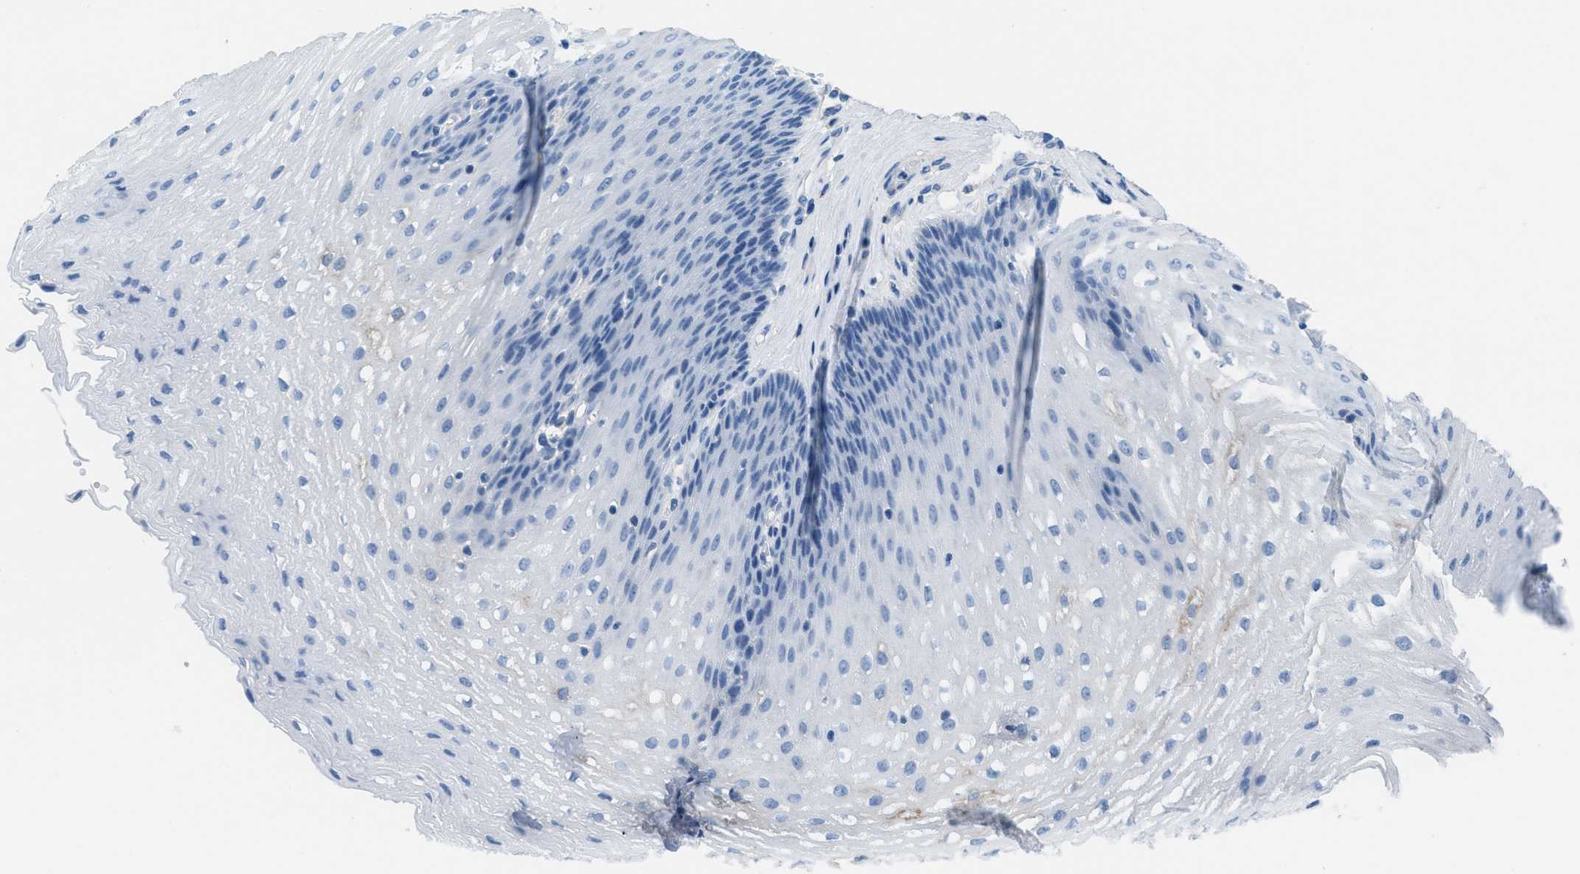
{"staining": {"intensity": "negative", "quantity": "none", "location": "none"}, "tissue": "esophagus", "cell_type": "Squamous epithelial cells", "image_type": "normal", "snomed": [{"axis": "morphology", "description": "Normal tissue, NOS"}, {"axis": "topography", "description": "Esophagus"}], "caption": "This is an immunohistochemistry photomicrograph of normal human esophagus. There is no expression in squamous epithelial cells.", "gene": "MGARP", "patient": {"sex": "male", "age": 48}}